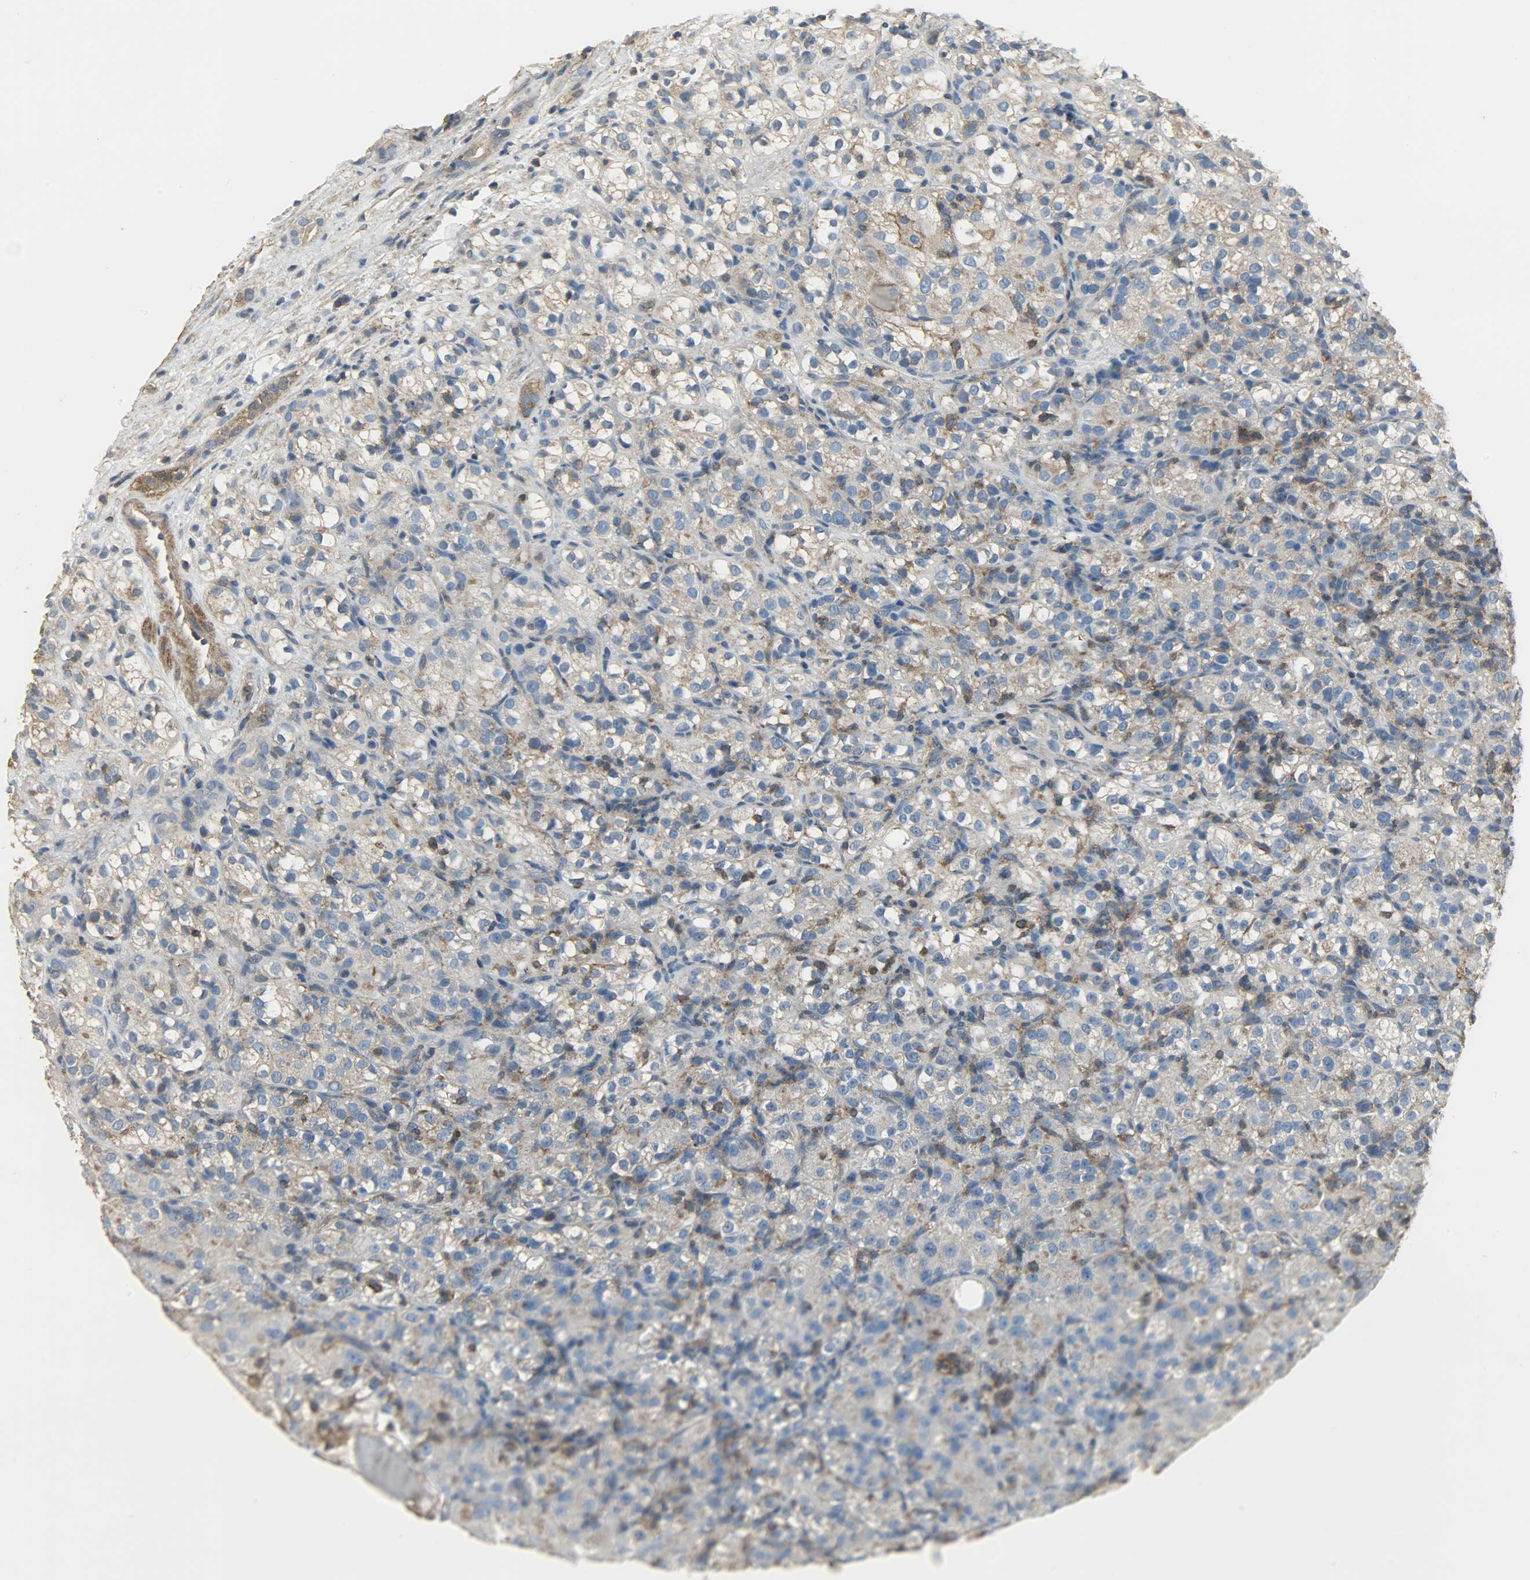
{"staining": {"intensity": "weak", "quantity": ">75%", "location": "cytoplasmic/membranous"}, "tissue": "renal cancer", "cell_type": "Tumor cells", "image_type": "cancer", "snomed": [{"axis": "morphology", "description": "Normal tissue, NOS"}, {"axis": "morphology", "description": "Adenocarcinoma, NOS"}, {"axis": "topography", "description": "Kidney"}], "caption": "The image displays immunohistochemical staining of renal cancer. There is weak cytoplasmic/membranous expression is present in about >75% of tumor cells. (Stains: DAB (3,3'-diaminobenzidine) in brown, nuclei in blue, Microscopy: brightfield microscopy at high magnification).", "gene": "DNAJA4", "patient": {"sex": "male", "age": 61}}